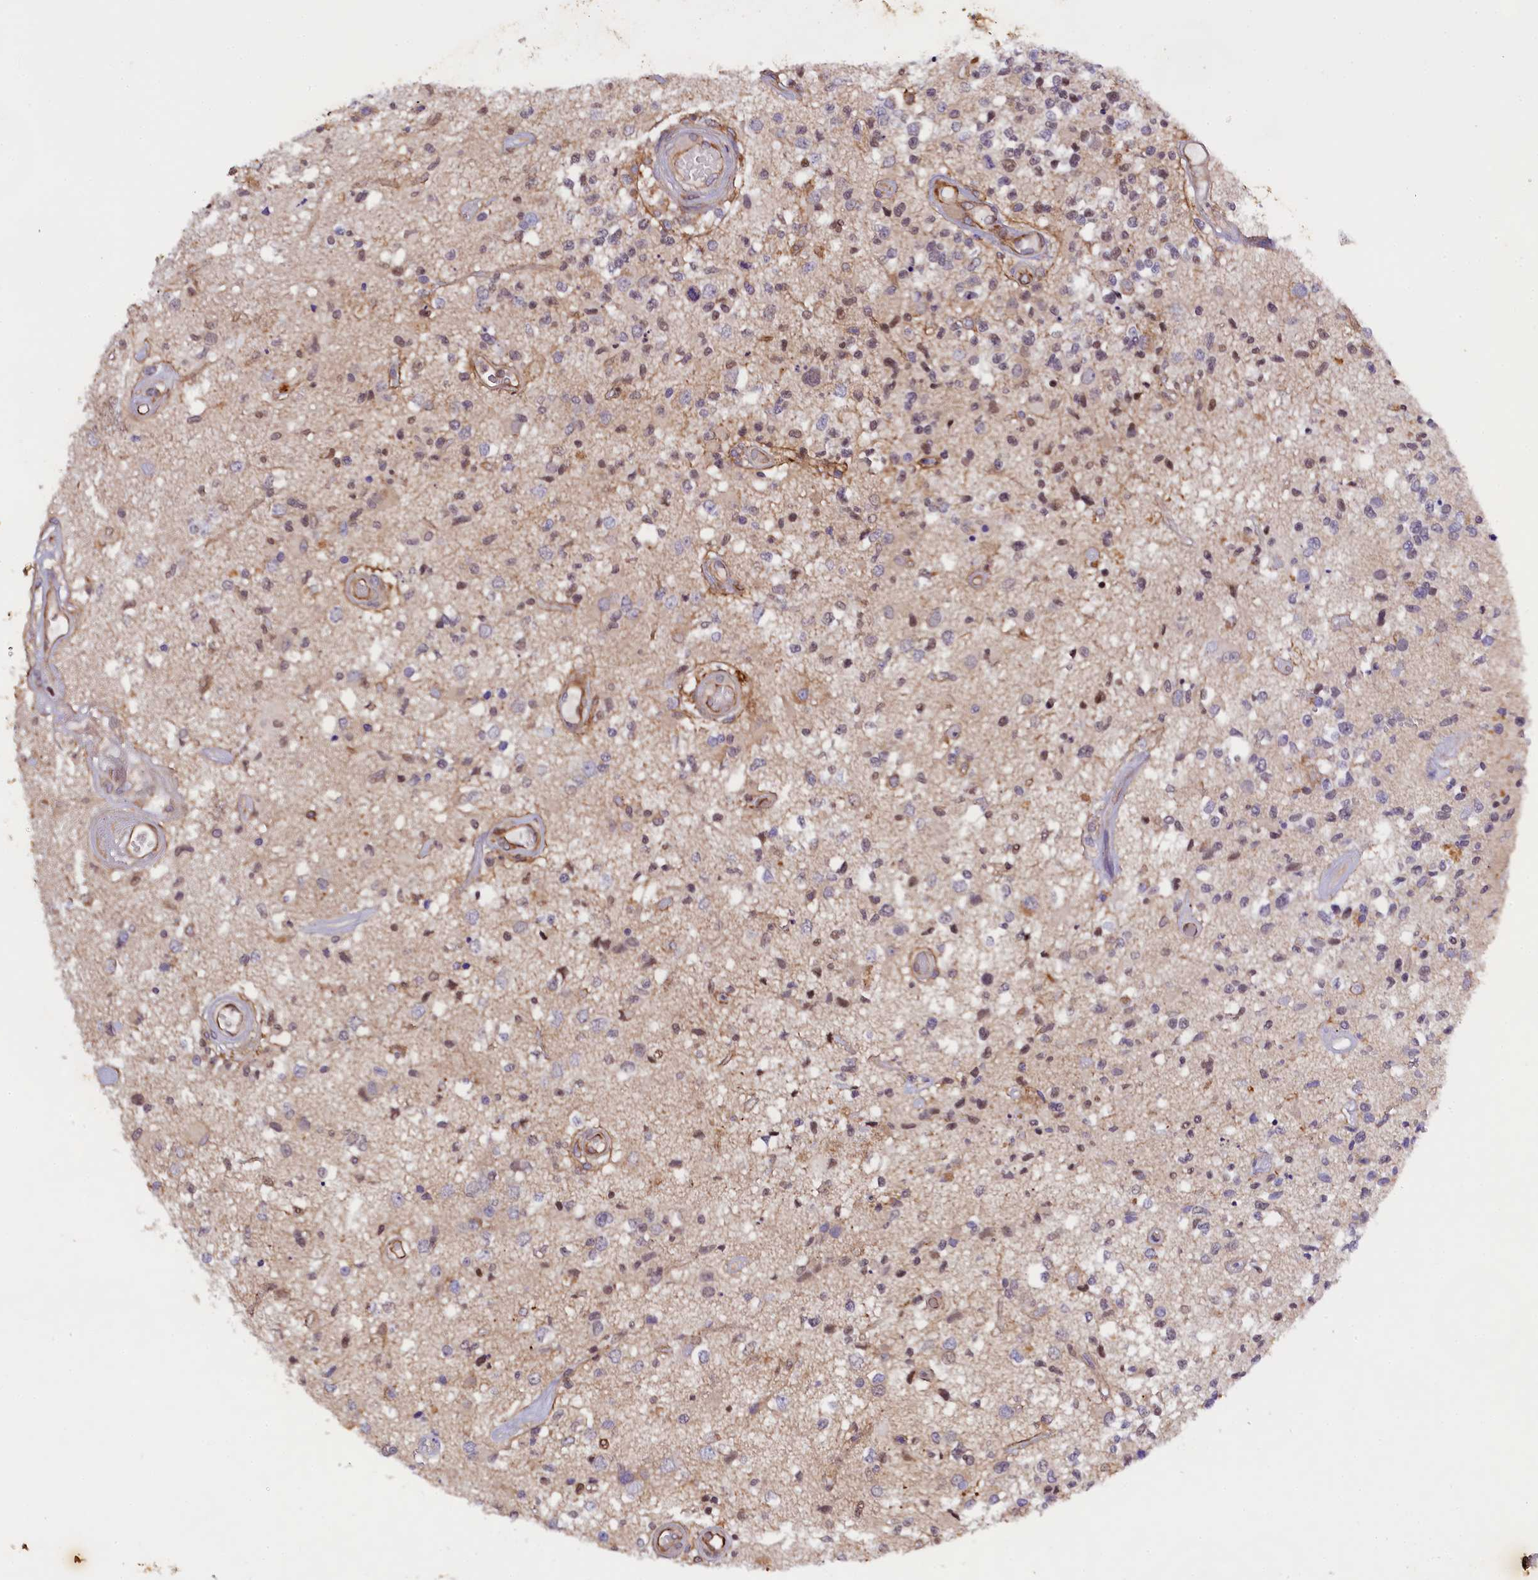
{"staining": {"intensity": "weak", "quantity": "25%-75%", "location": "nuclear"}, "tissue": "glioma", "cell_type": "Tumor cells", "image_type": "cancer", "snomed": [{"axis": "morphology", "description": "Glioma, malignant, High grade"}, {"axis": "morphology", "description": "Glioblastoma, NOS"}, {"axis": "topography", "description": "Brain"}], "caption": "Tumor cells exhibit low levels of weak nuclear positivity in about 25%-75% of cells in glioma. (IHC, brightfield microscopy, high magnification).", "gene": "SP4", "patient": {"sex": "male", "age": 60}}